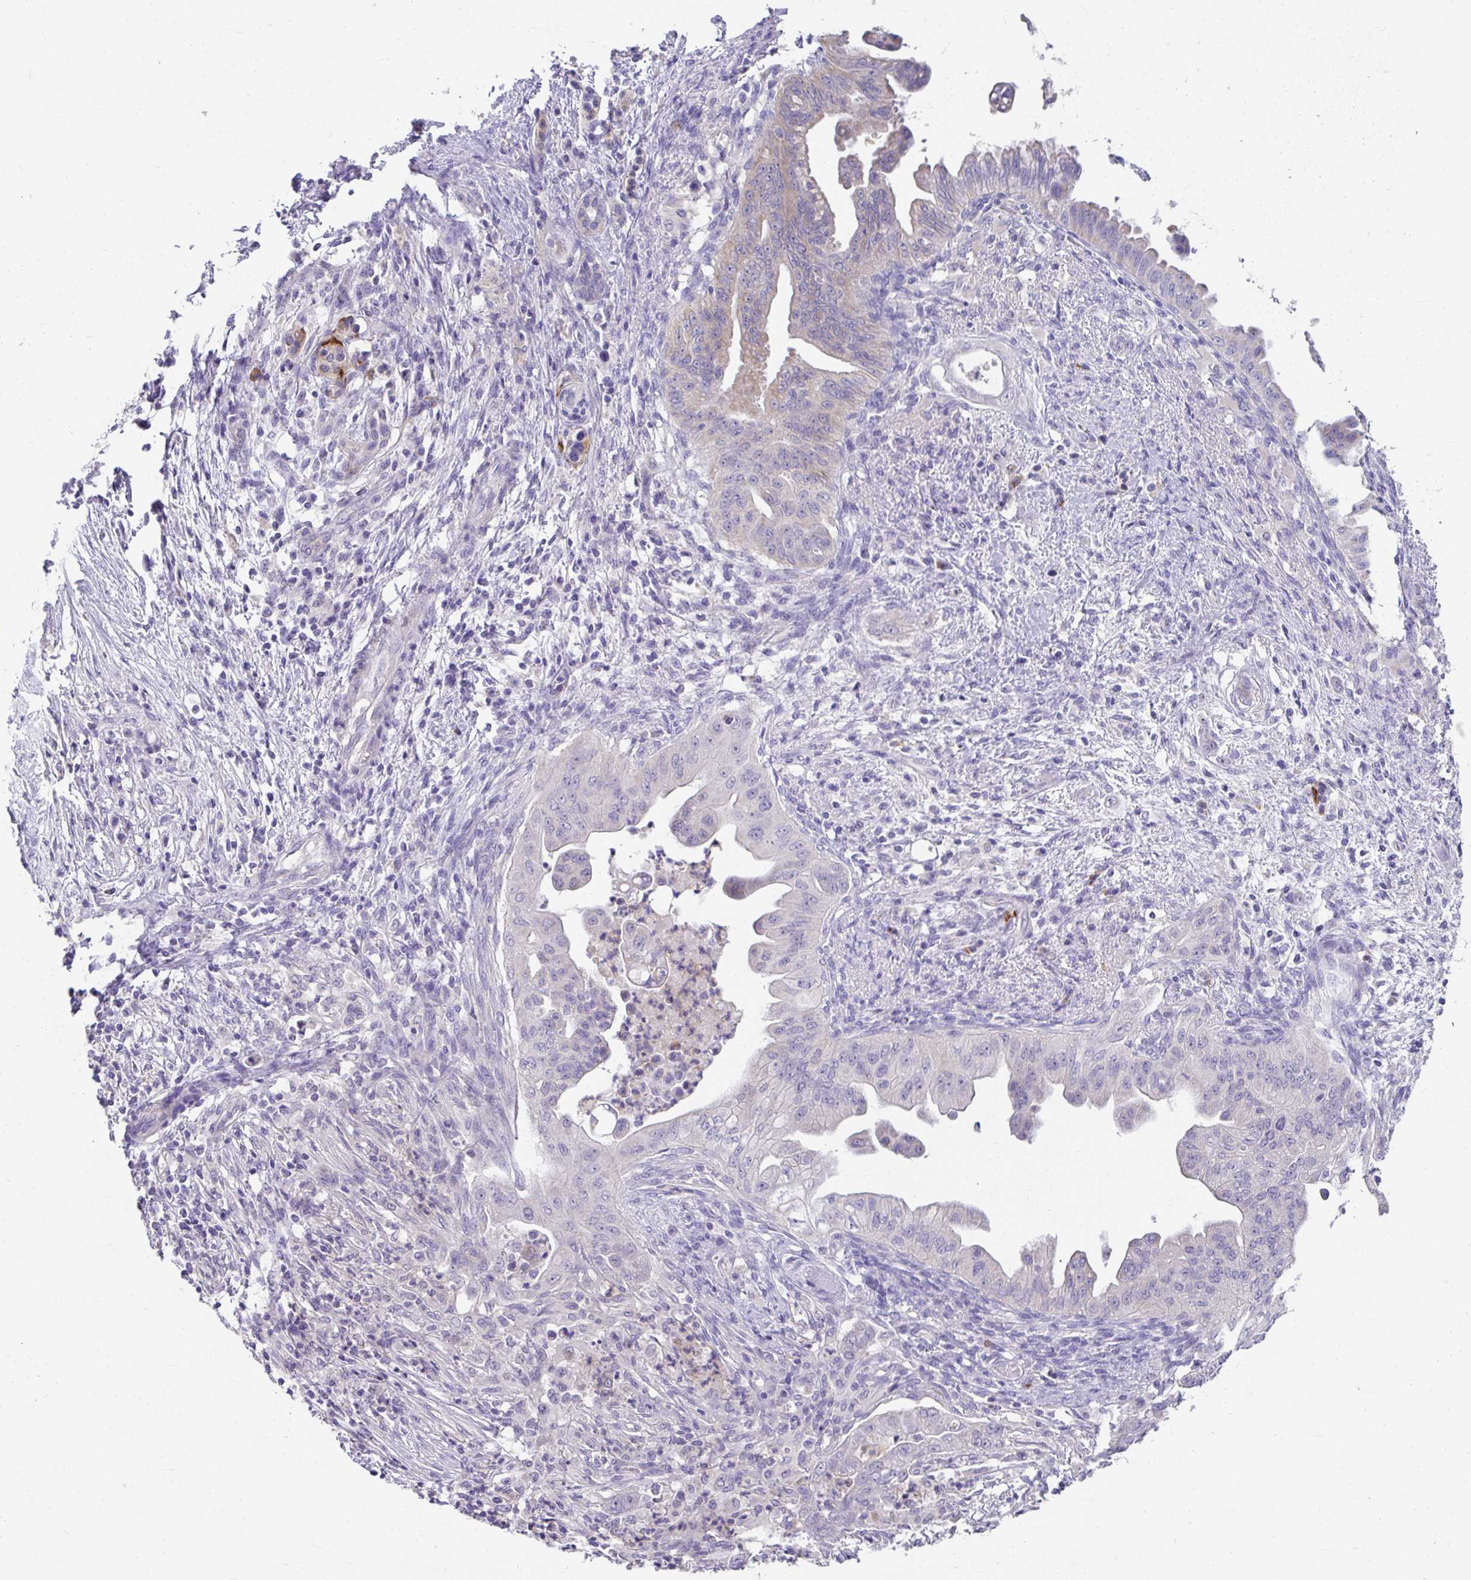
{"staining": {"intensity": "negative", "quantity": "none", "location": "none"}, "tissue": "pancreatic cancer", "cell_type": "Tumor cells", "image_type": "cancer", "snomed": [{"axis": "morphology", "description": "Adenocarcinoma, NOS"}, {"axis": "topography", "description": "Pancreas"}], "caption": "Immunohistochemistry histopathology image of neoplastic tissue: pancreatic adenocarcinoma stained with DAB shows no significant protein expression in tumor cells.", "gene": "CXCR1", "patient": {"sex": "male", "age": 58}}